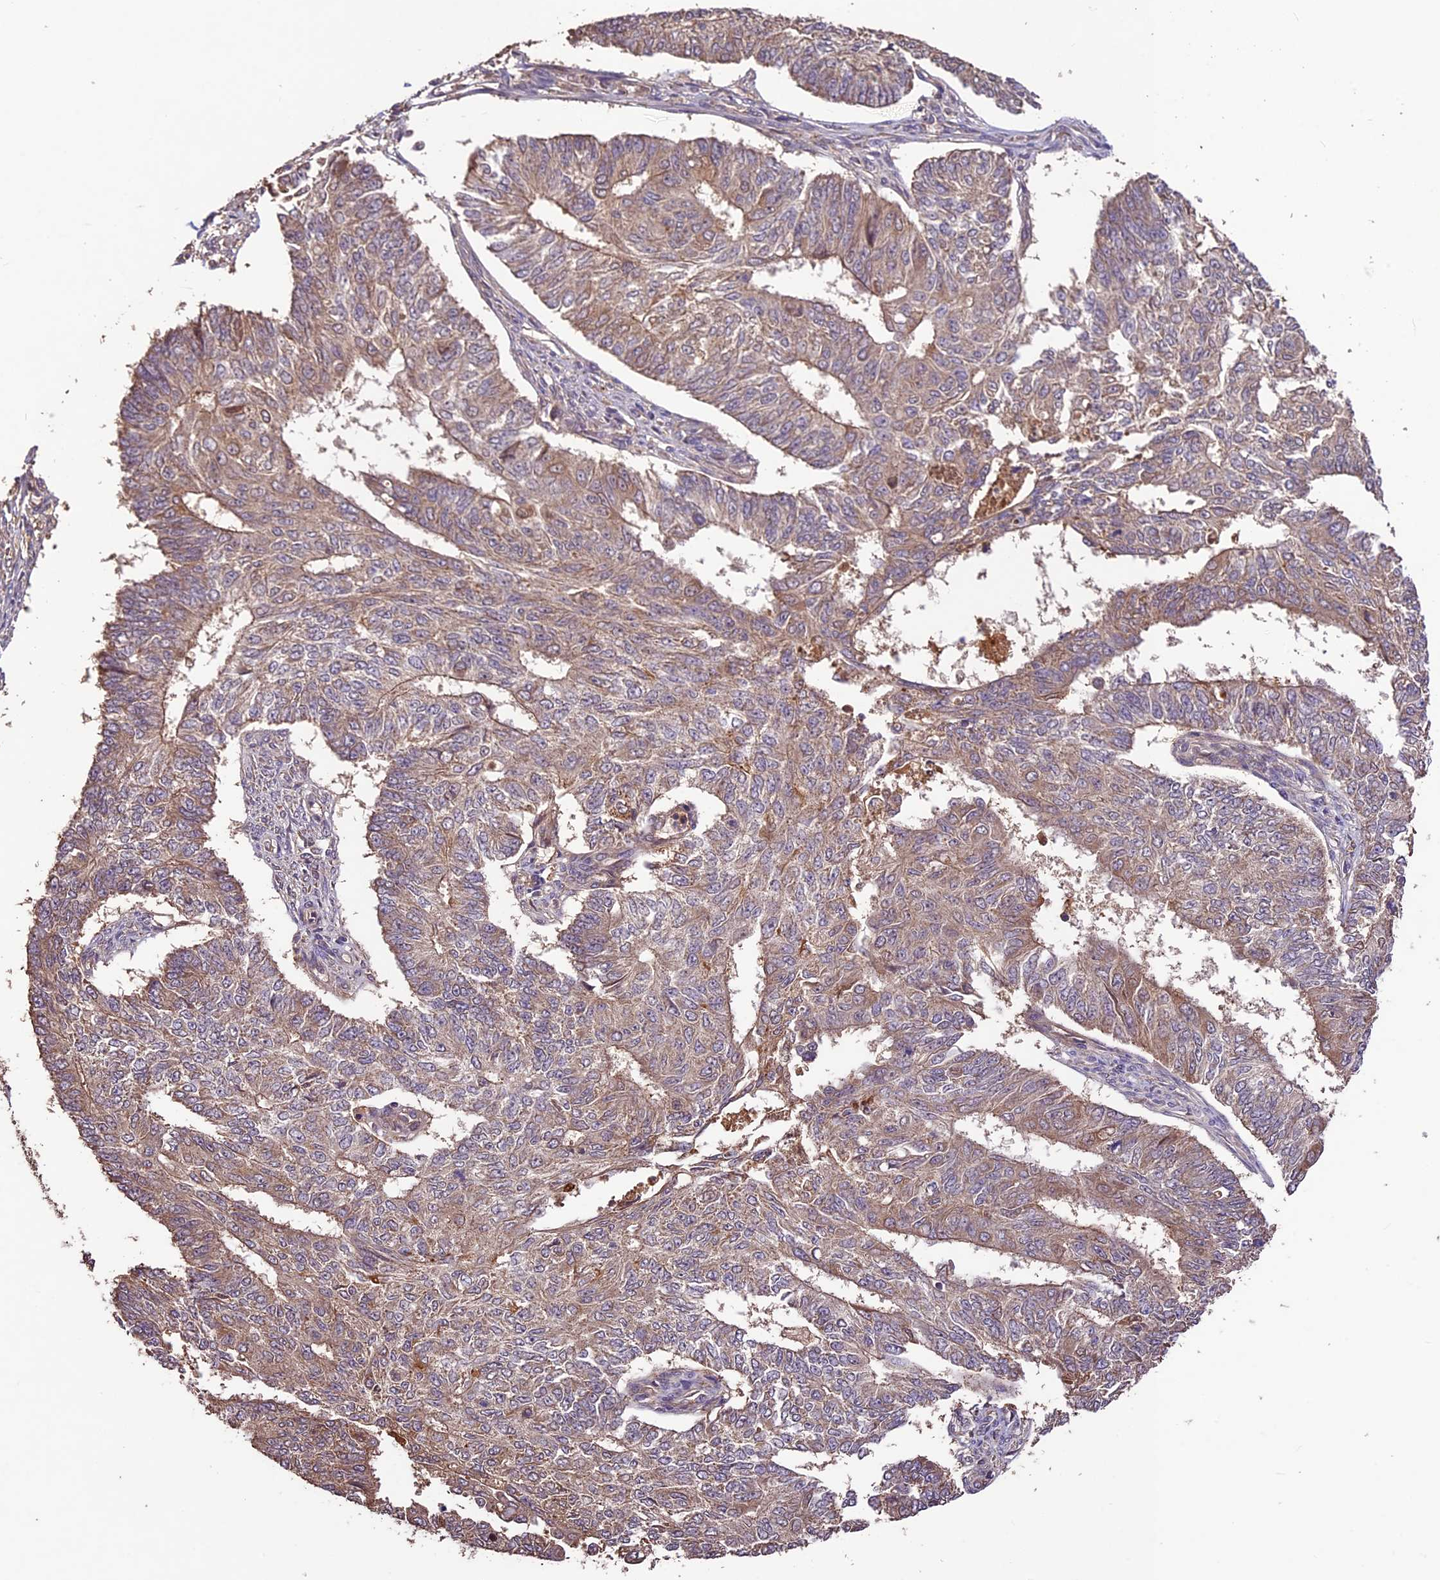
{"staining": {"intensity": "weak", "quantity": ">75%", "location": "cytoplasmic/membranous"}, "tissue": "endometrial cancer", "cell_type": "Tumor cells", "image_type": "cancer", "snomed": [{"axis": "morphology", "description": "Adenocarcinoma, NOS"}, {"axis": "topography", "description": "Endometrium"}], "caption": "DAB immunohistochemical staining of human endometrial adenocarcinoma reveals weak cytoplasmic/membranous protein positivity in about >75% of tumor cells.", "gene": "CRLF1", "patient": {"sex": "female", "age": 32}}